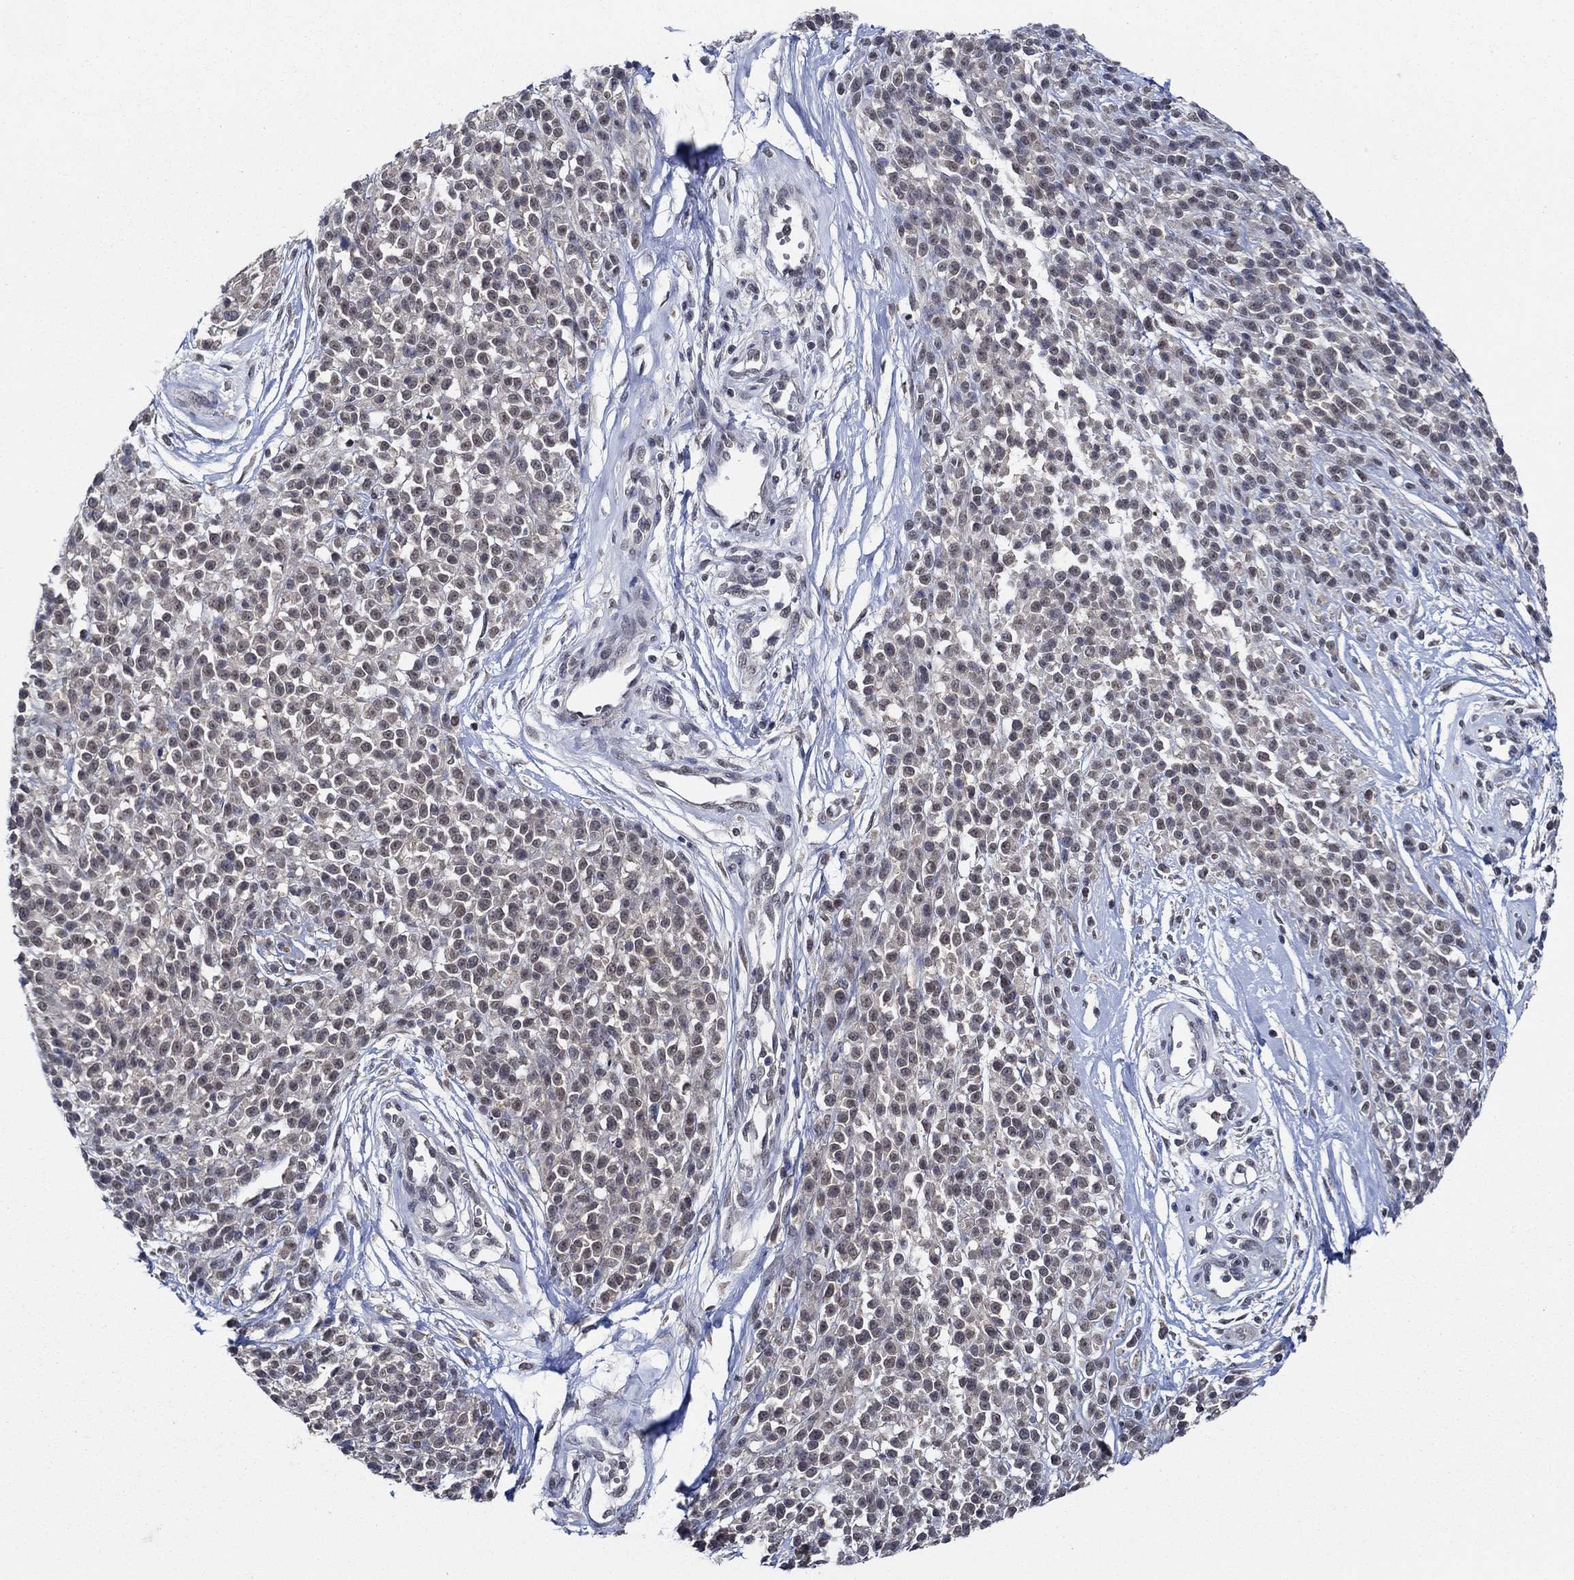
{"staining": {"intensity": "negative", "quantity": "none", "location": "none"}, "tissue": "melanoma", "cell_type": "Tumor cells", "image_type": "cancer", "snomed": [{"axis": "morphology", "description": "Malignant melanoma, NOS"}, {"axis": "topography", "description": "Skin"}, {"axis": "topography", "description": "Skin of trunk"}], "caption": "High power microscopy histopathology image of an IHC histopathology image of malignant melanoma, revealing no significant expression in tumor cells.", "gene": "DACT1", "patient": {"sex": "male", "age": 74}}